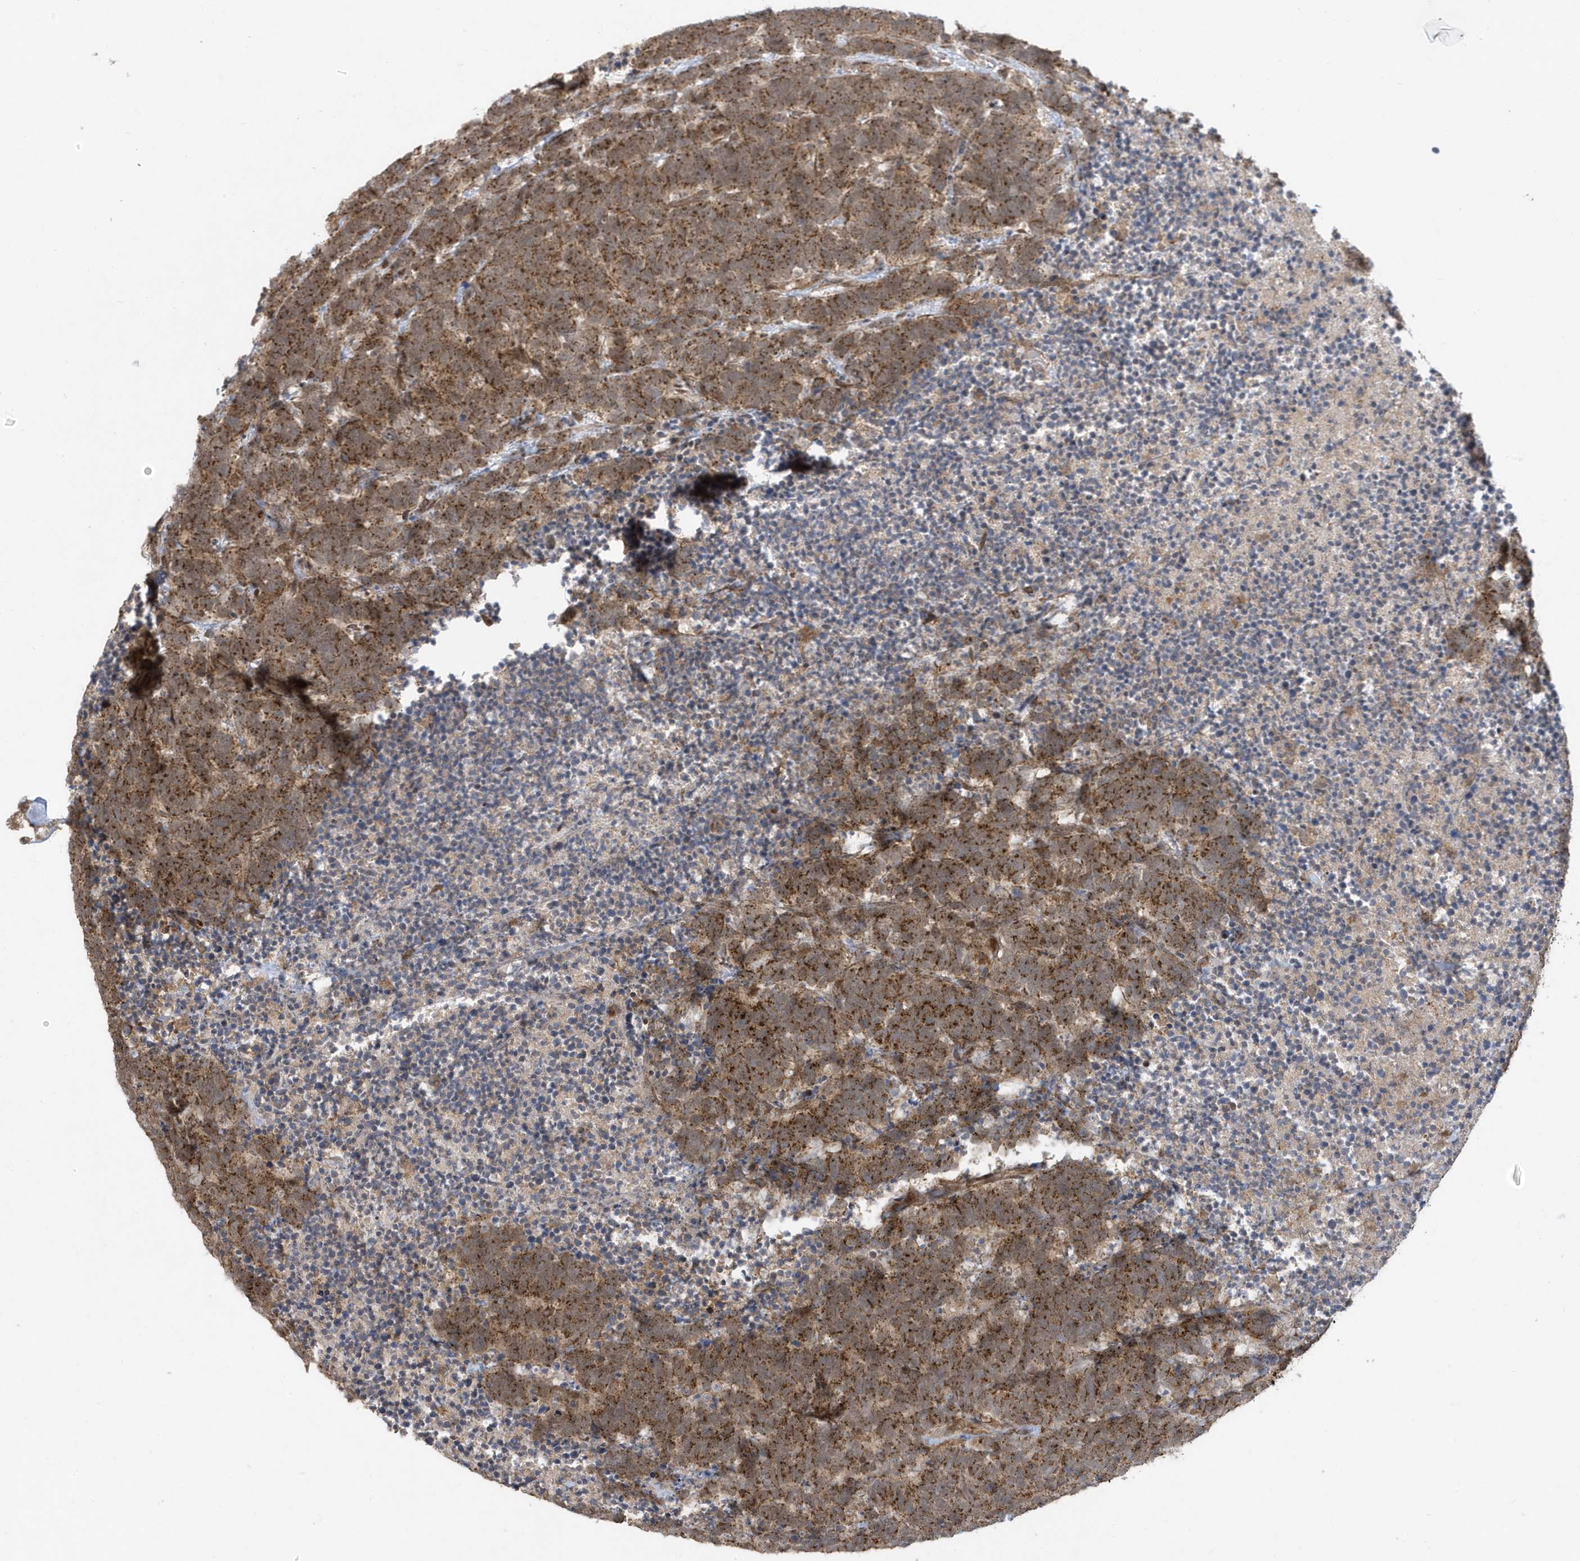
{"staining": {"intensity": "moderate", "quantity": ">75%", "location": "cytoplasmic/membranous"}, "tissue": "carcinoid", "cell_type": "Tumor cells", "image_type": "cancer", "snomed": [{"axis": "morphology", "description": "Carcinoma, NOS"}, {"axis": "morphology", "description": "Carcinoid, malignant, NOS"}, {"axis": "topography", "description": "Urinary bladder"}], "caption": "This is a photomicrograph of IHC staining of malignant carcinoid, which shows moderate expression in the cytoplasmic/membranous of tumor cells.", "gene": "STAMBP", "patient": {"sex": "male", "age": 57}}